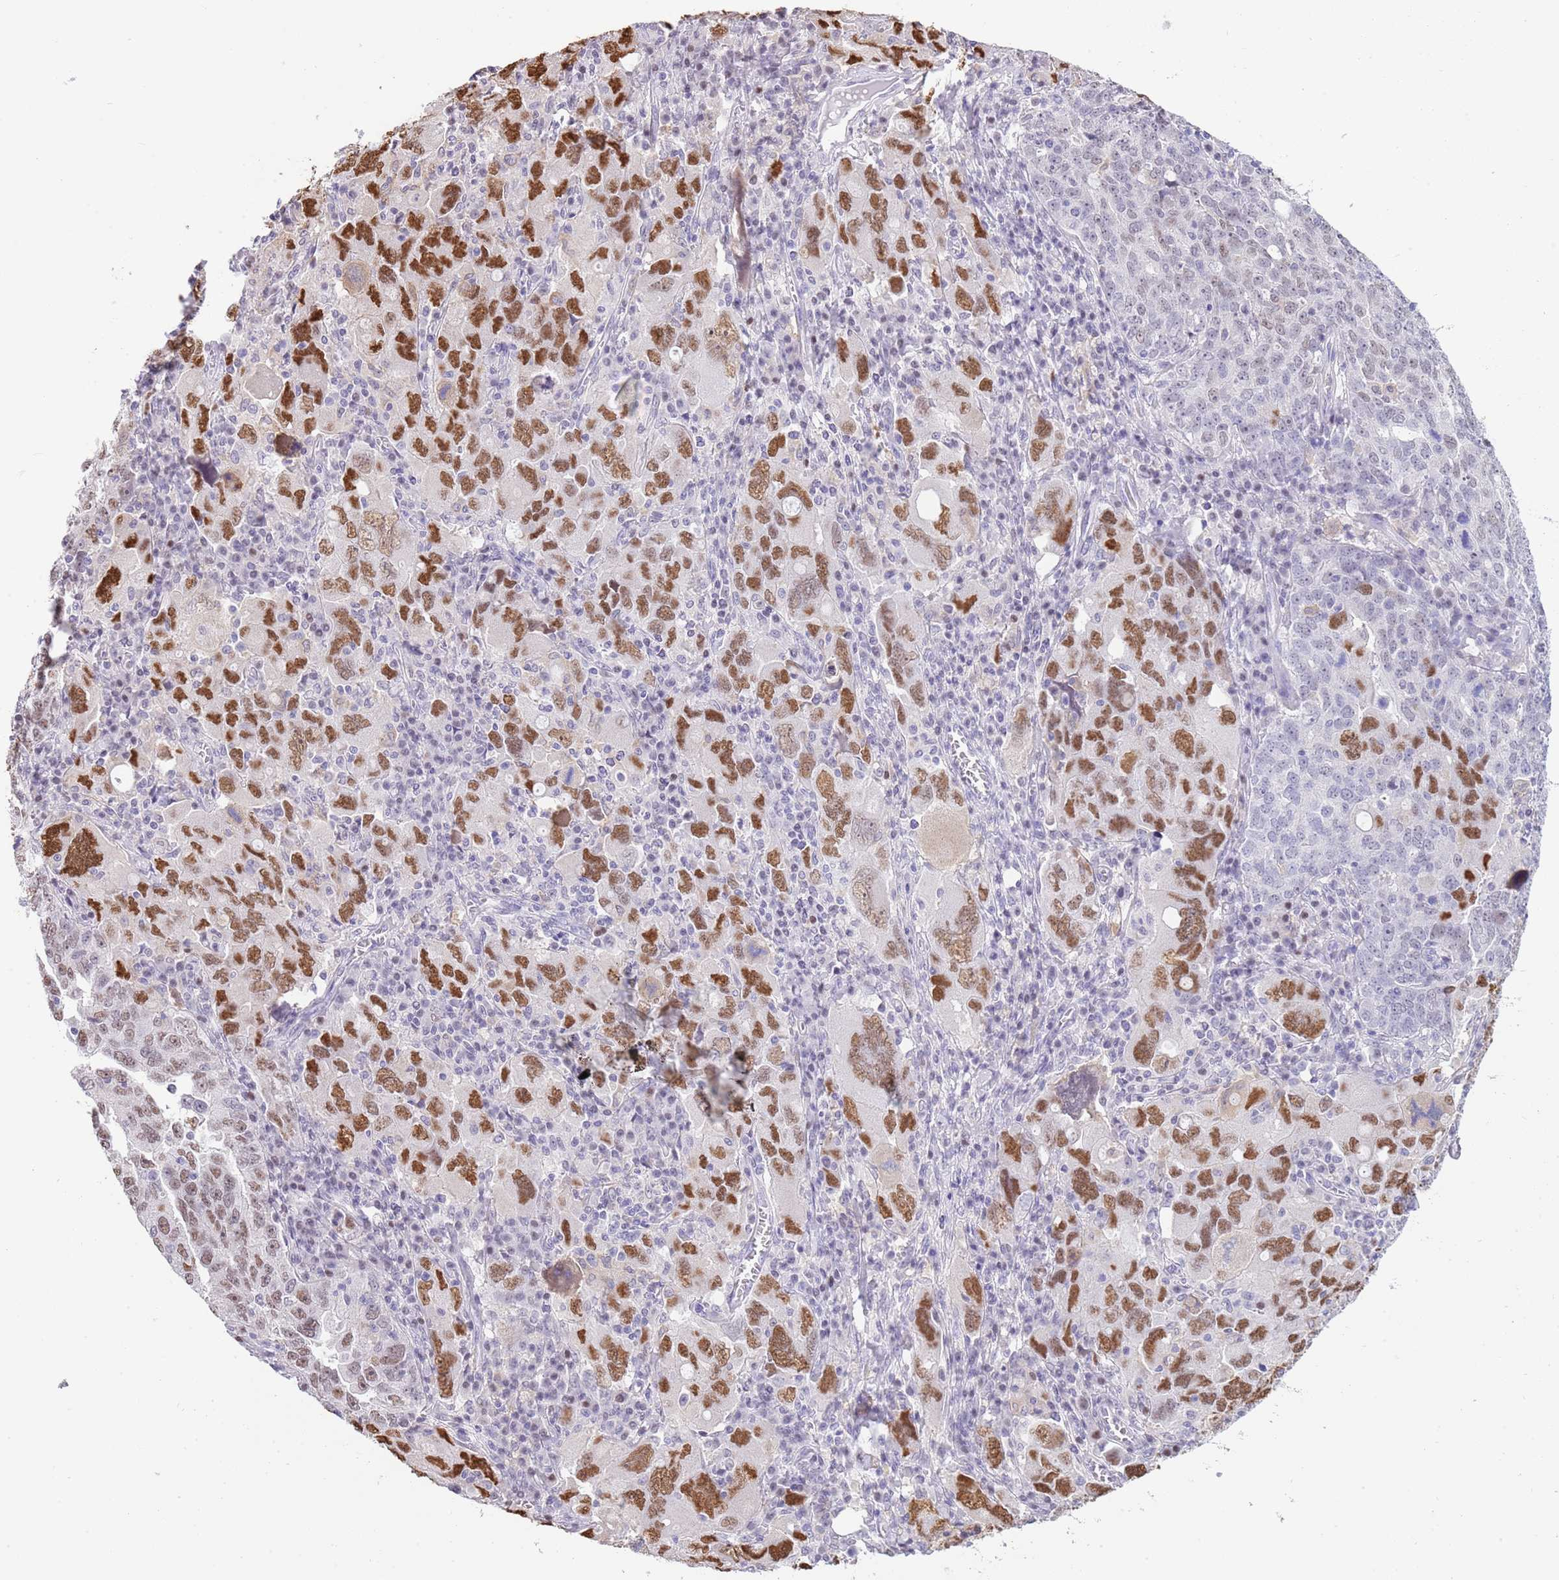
{"staining": {"intensity": "strong", "quantity": ">75%", "location": "nuclear"}, "tissue": "ovarian cancer", "cell_type": "Tumor cells", "image_type": "cancer", "snomed": [{"axis": "morphology", "description": "Carcinoma, endometroid"}, {"axis": "topography", "description": "Ovary"}], "caption": "Ovarian cancer (endometroid carcinoma) stained with immunohistochemistry reveals strong nuclear positivity in approximately >75% of tumor cells.", "gene": "PPP1R17", "patient": {"sex": "female", "age": 62}}